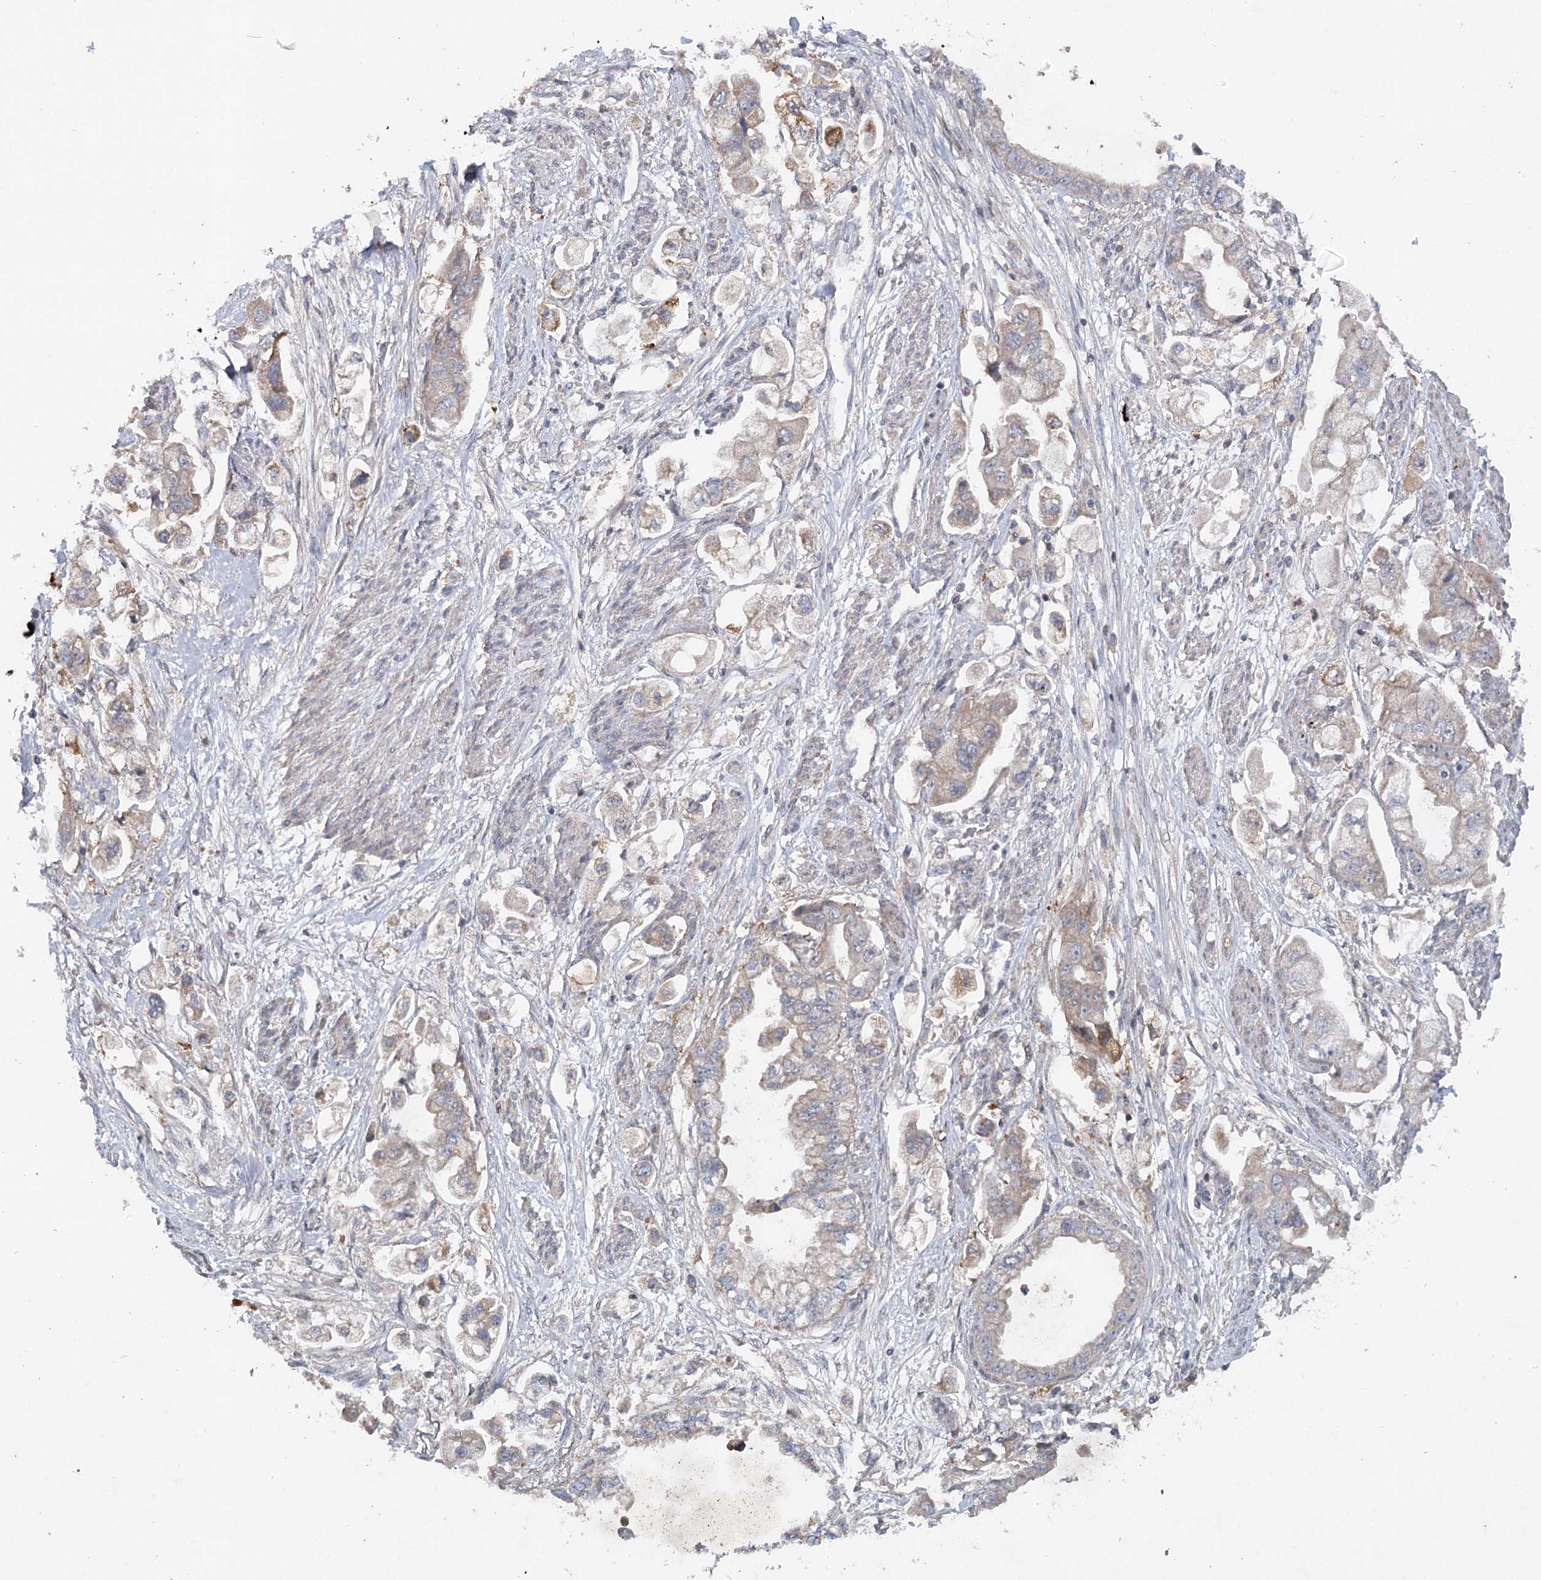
{"staining": {"intensity": "weak", "quantity": "<25%", "location": "cytoplasmic/membranous"}, "tissue": "stomach cancer", "cell_type": "Tumor cells", "image_type": "cancer", "snomed": [{"axis": "morphology", "description": "Adenocarcinoma, NOS"}, {"axis": "topography", "description": "Stomach"}], "caption": "This is an immunohistochemistry (IHC) micrograph of human stomach cancer. There is no positivity in tumor cells.", "gene": "MAP3K13", "patient": {"sex": "male", "age": 62}}